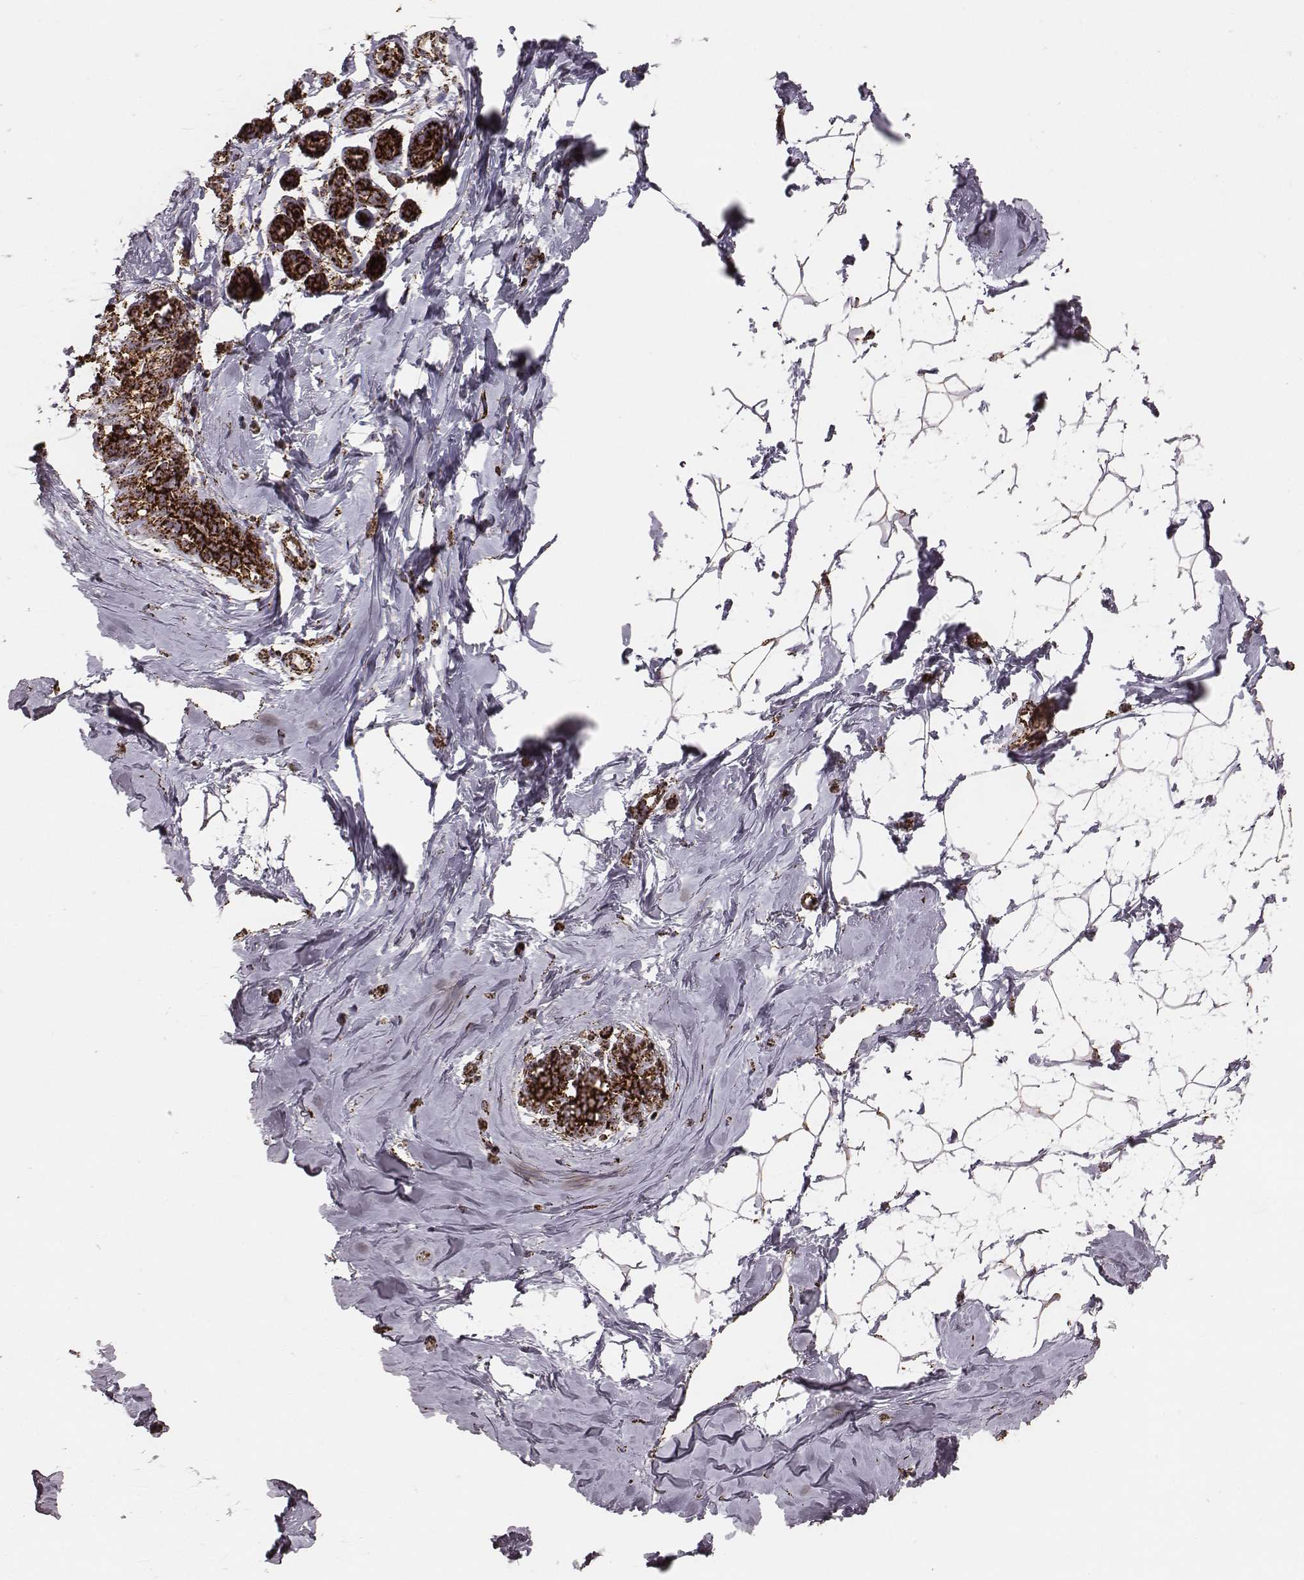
{"staining": {"intensity": "strong", "quantity": ">75%", "location": "cytoplasmic/membranous"}, "tissue": "breast", "cell_type": "Adipocytes", "image_type": "normal", "snomed": [{"axis": "morphology", "description": "Normal tissue, NOS"}, {"axis": "topography", "description": "Breast"}], "caption": "DAB immunohistochemical staining of normal breast demonstrates strong cytoplasmic/membranous protein staining in approximately >75% of adipocytes.", "gene": "TUFM", "patient": {"sex": "female", "age": 32}}